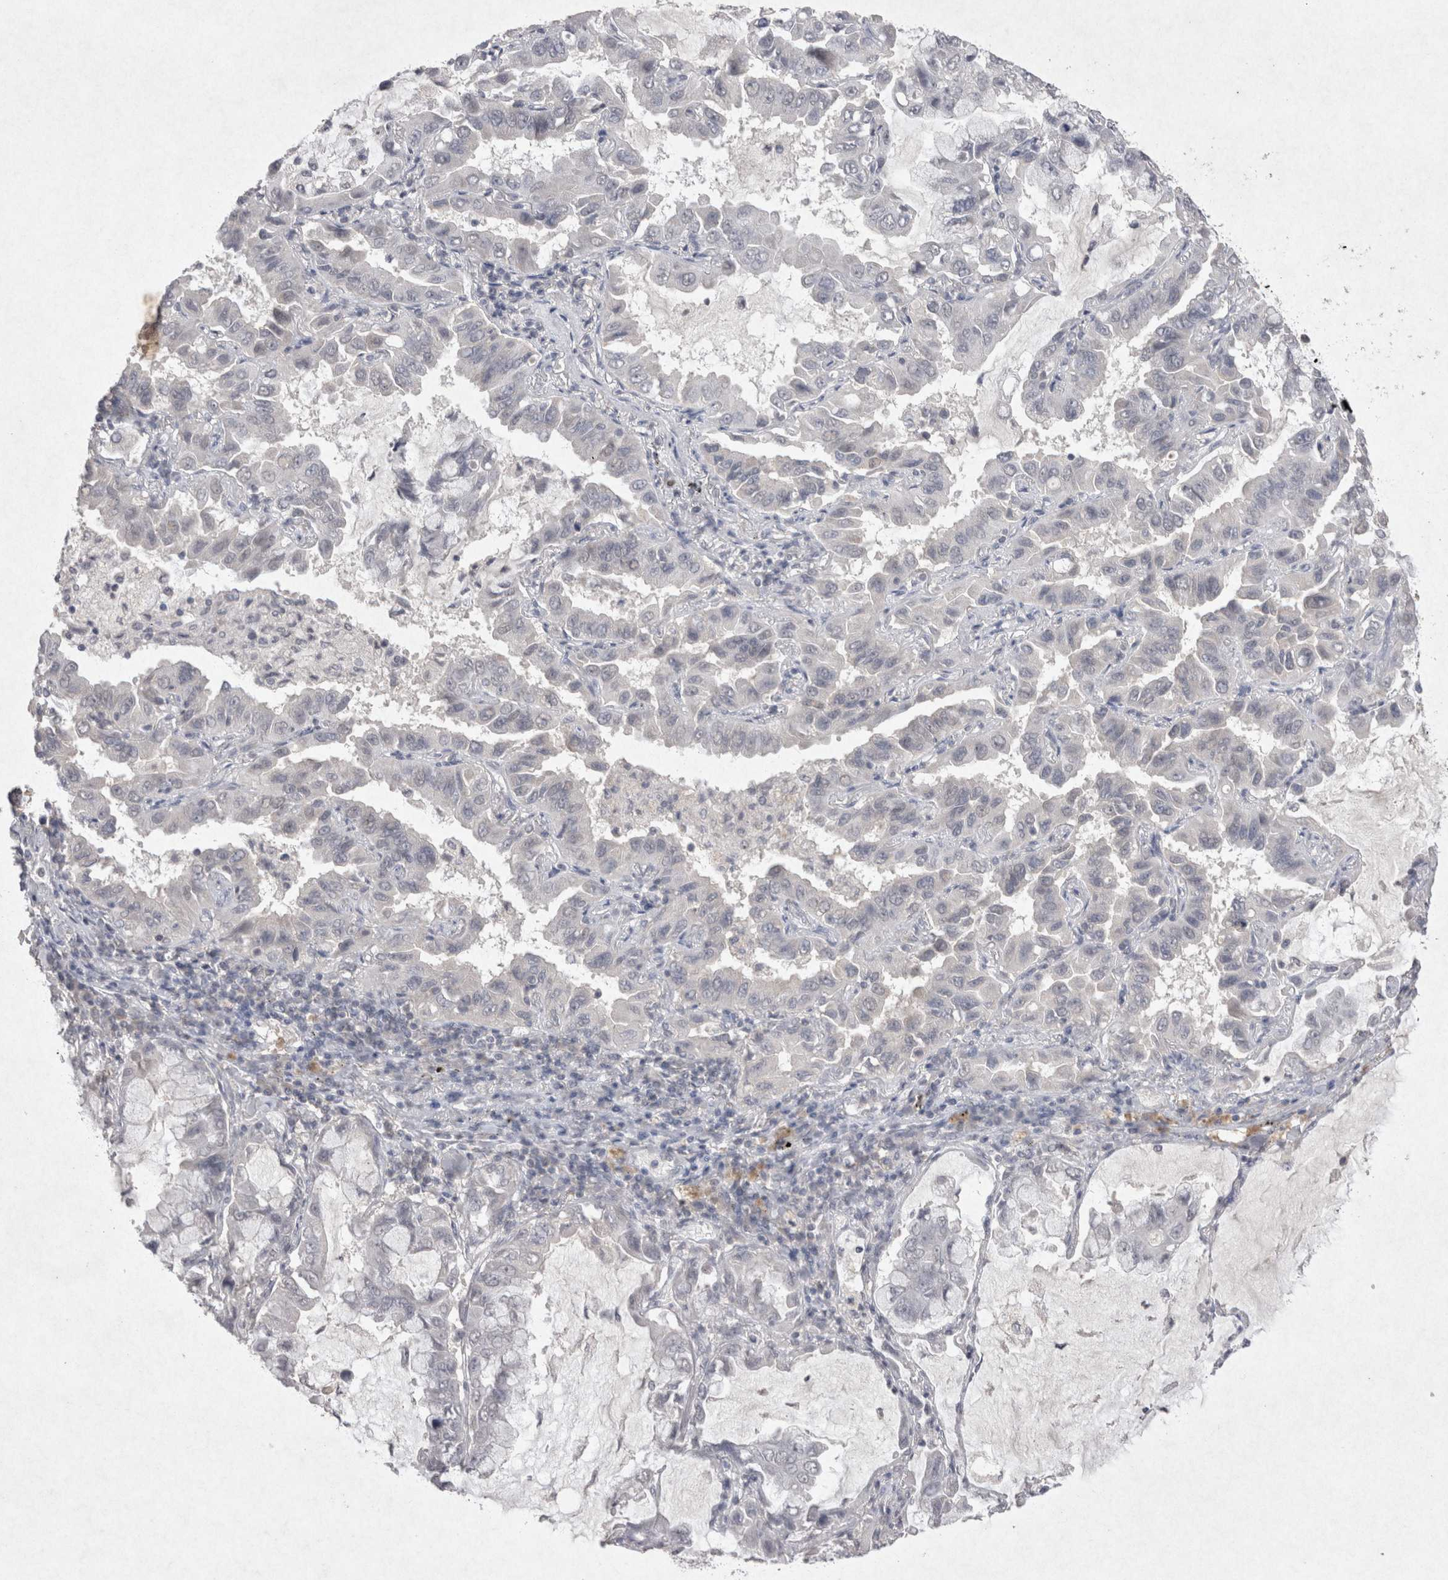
{"staining": {"intensity": "negative", "quantity": "none", "location": "none"}, "tissue": "lung cancer", "cell_type": "Tumor cells", "image_type": "cancer", "snomed": [{"axis": "morphology", "description": "Adenocarcinoma, NOS"}, {"axis": "topography", "description": "Lung"}], "caption": "Tumor cells are negative for protein expression in human lung cancer. Nuclei are stained in blue.", "gene": "LYVE1", "patient": {"sex": "male", "age": 64}}